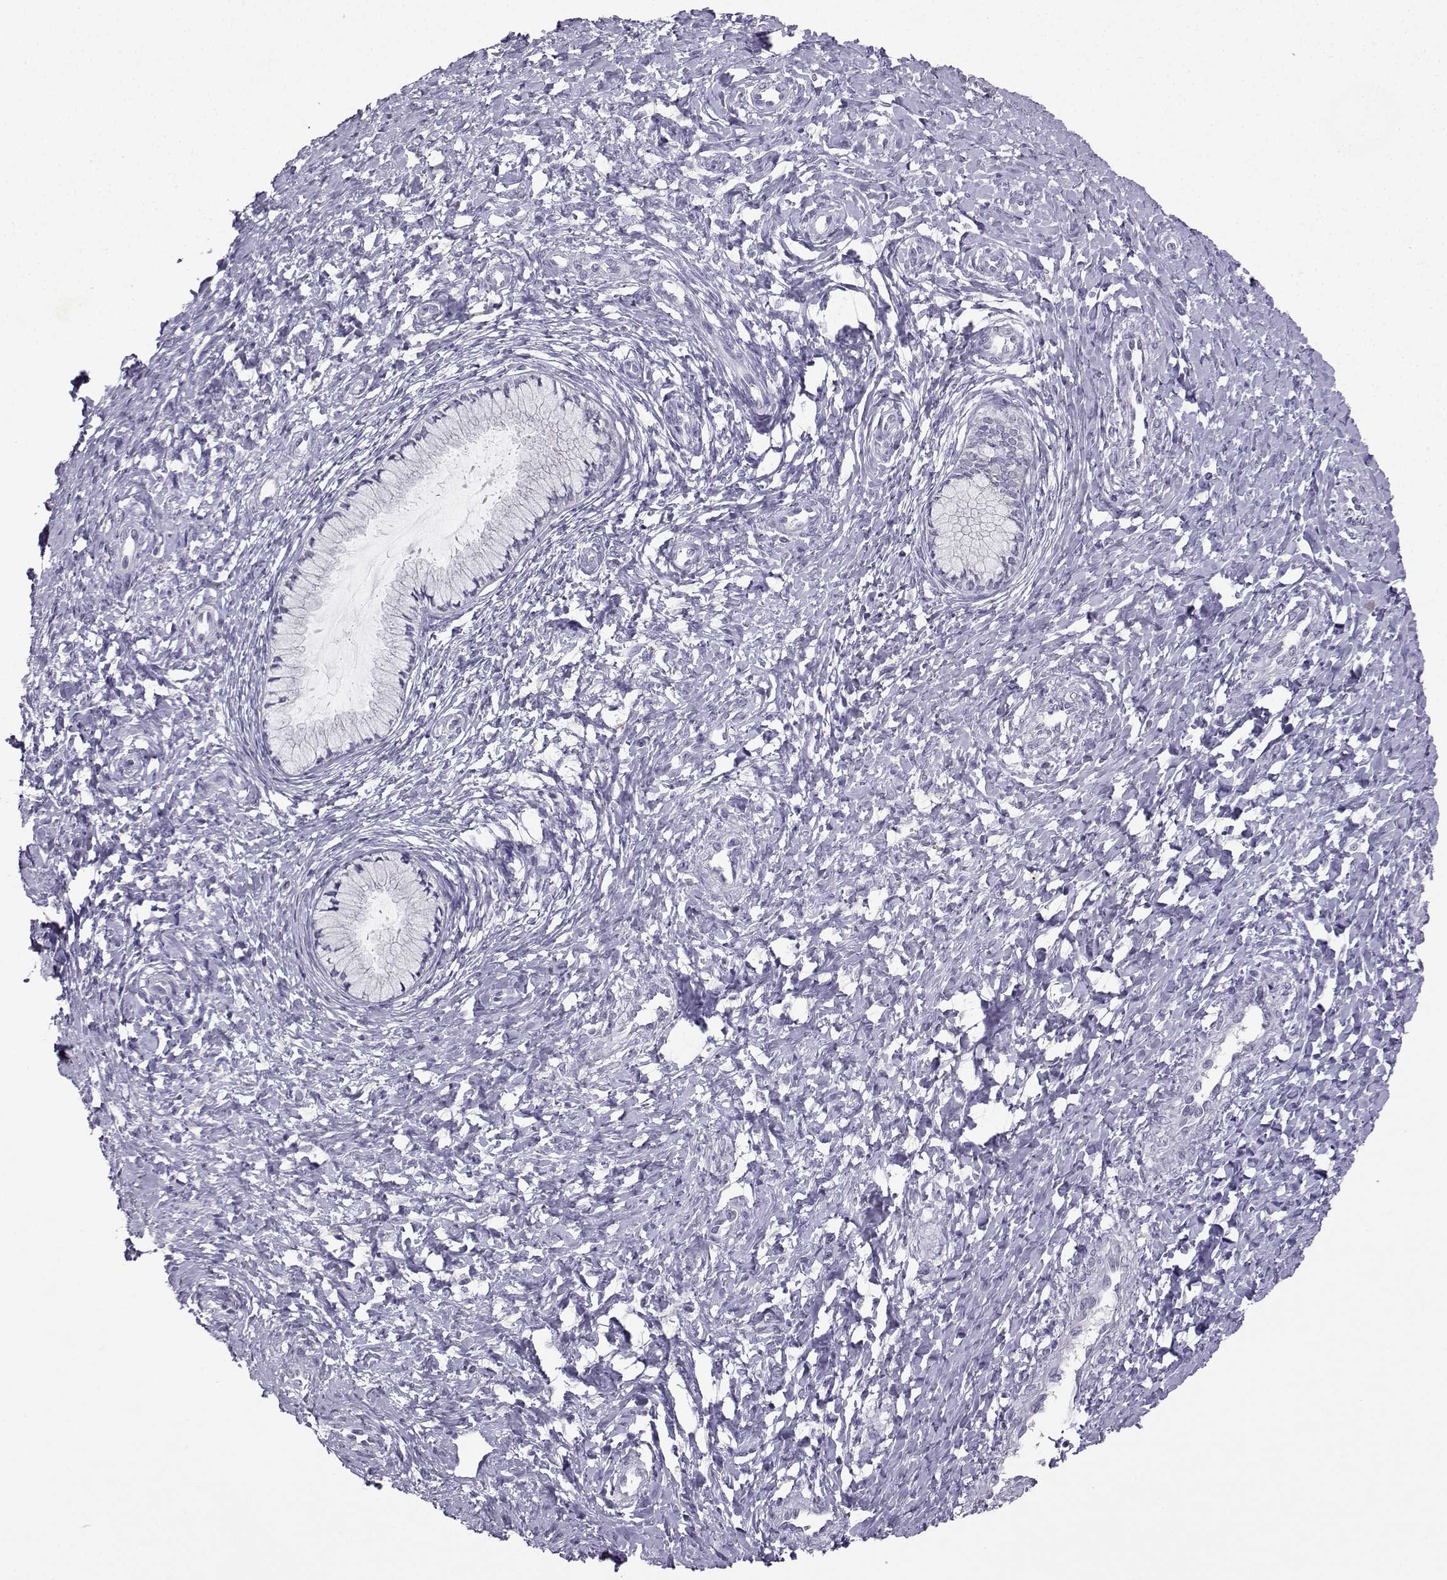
{"staining": {"intensity": "negative", "quantity": "none", "location": "none"}, "tissue": "cervix", "cell_type": "Glandular cells", "image_type": "normal", "snomed": [{"axis": "morphology", "description": "Normal tissue, NOS"}, {"axis": "topography", "description": "Cervix"}], "caption": "The IHC histopathology image has no significant expression in glandular cells of cervix. Nuclei are stained in blue.", "gene": "TBR1", "patient": {"sex": "female", "age": 37}}